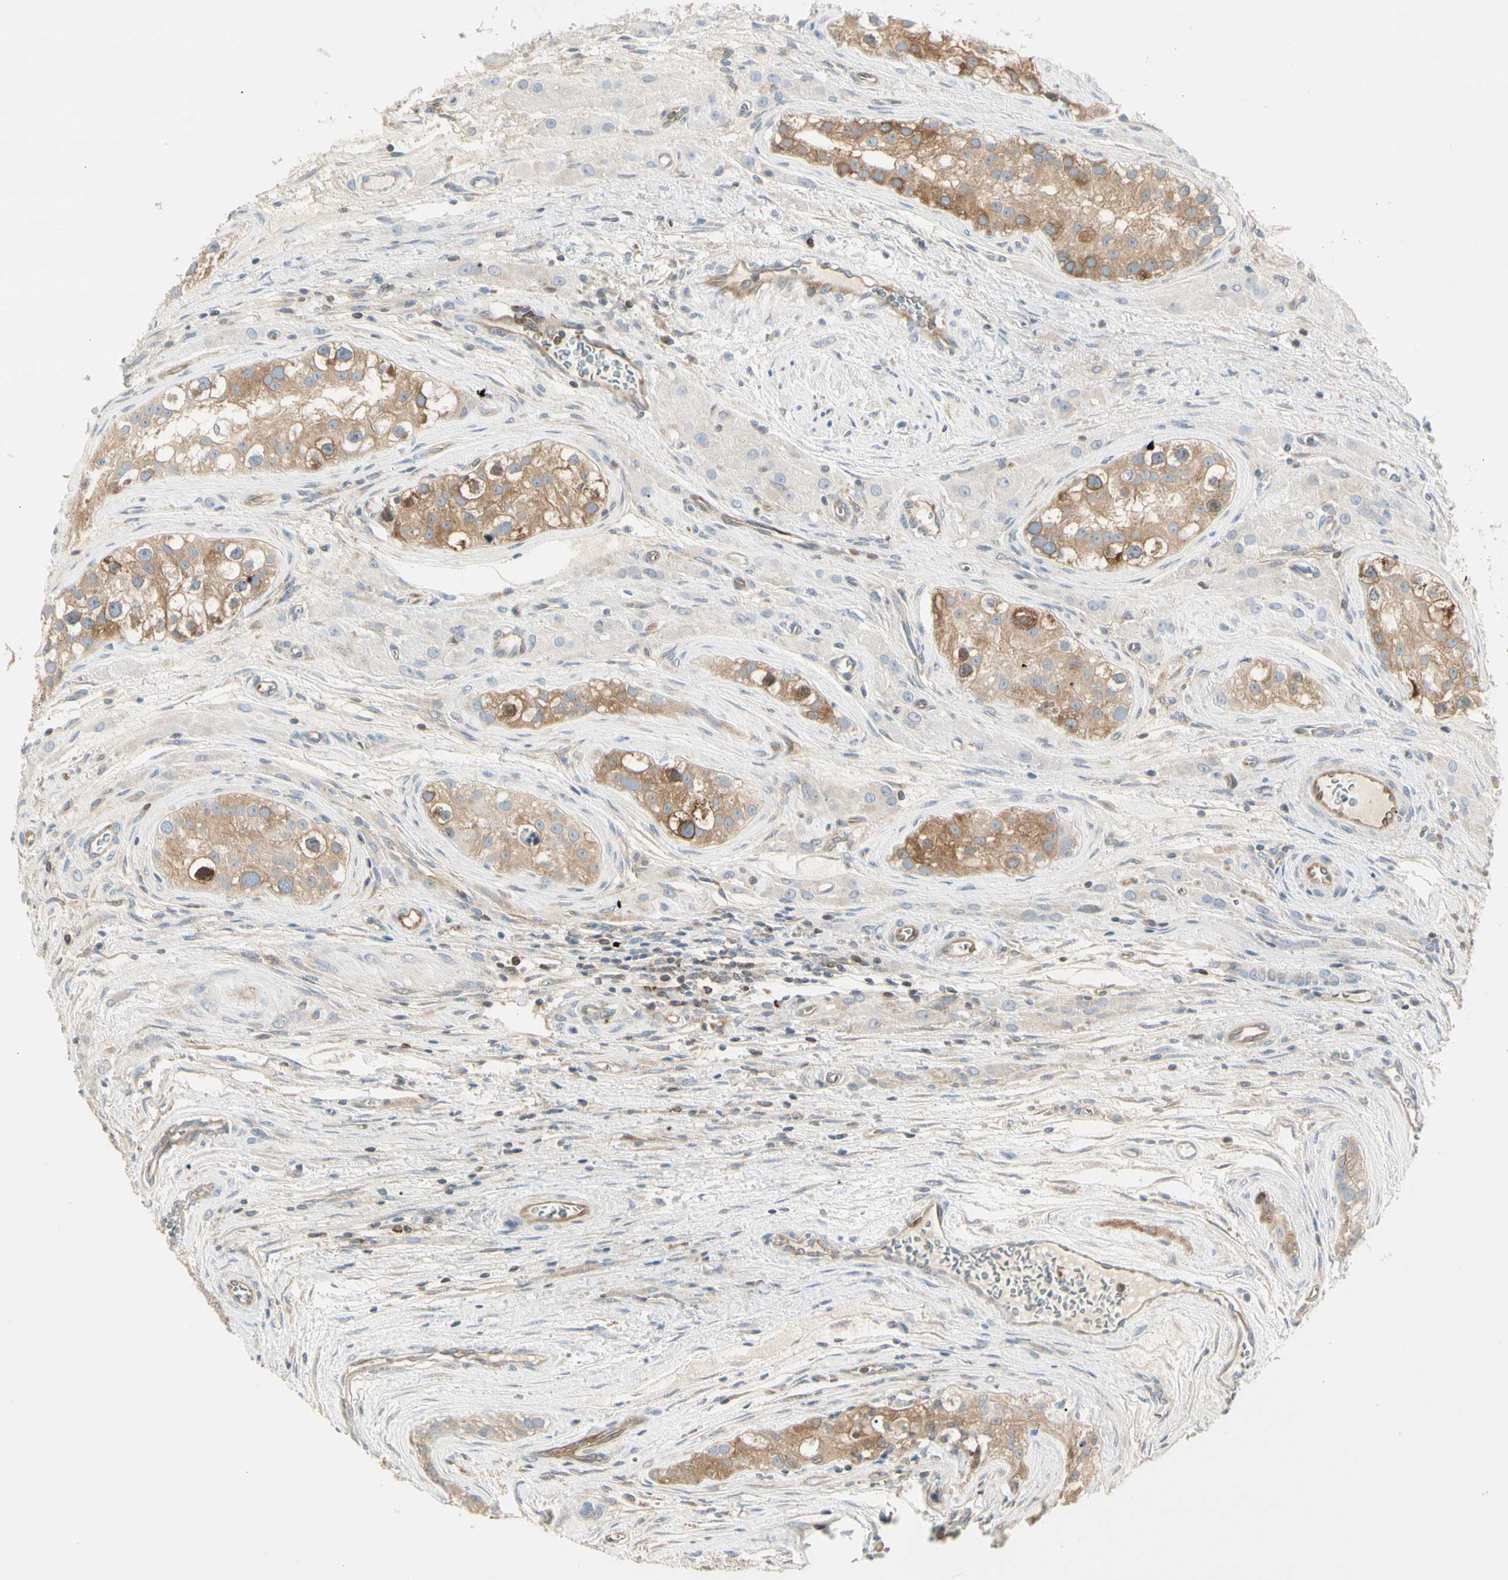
{"staining": {"intensity": "moderate", "quantity": ">75%", "location": "cytoplasmic/membranous"}, "tissue": "testis cancer", "cell_type": "Tumor cells", "image_type": "cancer", "snomed": [{"axis": "morphology", "description": "Carcinoma, Embryonal, NOS"}, {"axis": "topography", "description": "Testis"}], "caption": "Brown immunohistochemical staining in testis embryonal carcinoma demonstrates moderate cytoplasmic/membranous positivity in approximately >75% of tumor cells. (Brightfield microscopy of DAB IHC at high magnification).", "gene": "NFKB2", "patient": {"sex": "male", "age": 28}}